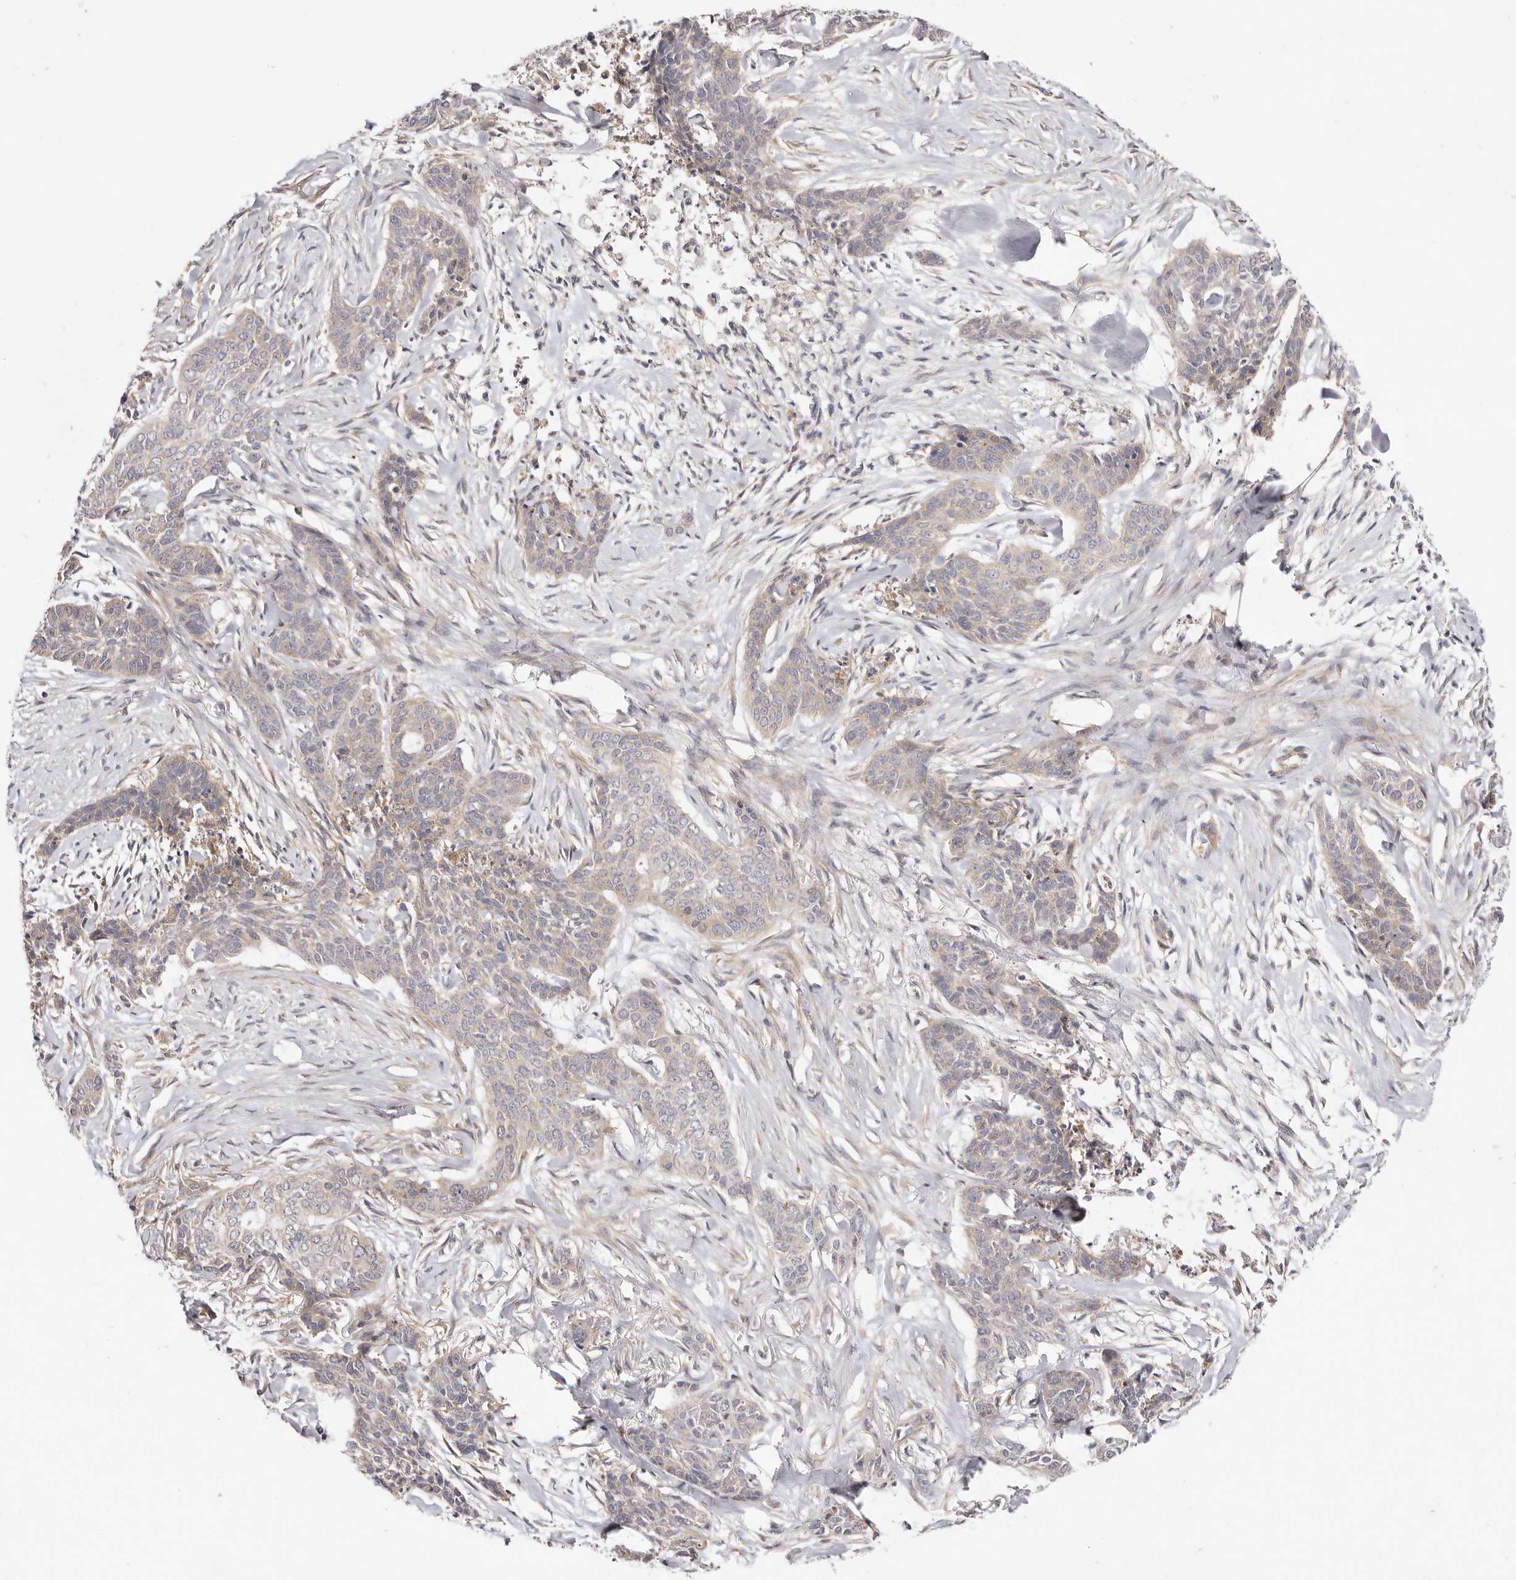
{"staining": {"intensity": "negative", "quantity": "none", "location": "none"}, "tissue": "skin cancer", "cell_type": "Tumor cells", "image_type": "cancer", "snomed": [{"axis": "morphology", "description": "Basal cell carcinoma"}, {"axis": "topography", "description": "Skin"}], "caption": "Tumor cells are negative for brown protein staining in skin cancer.", "gene": "ADAMTS9", "patient": {"sex": "female", "age": 64}}